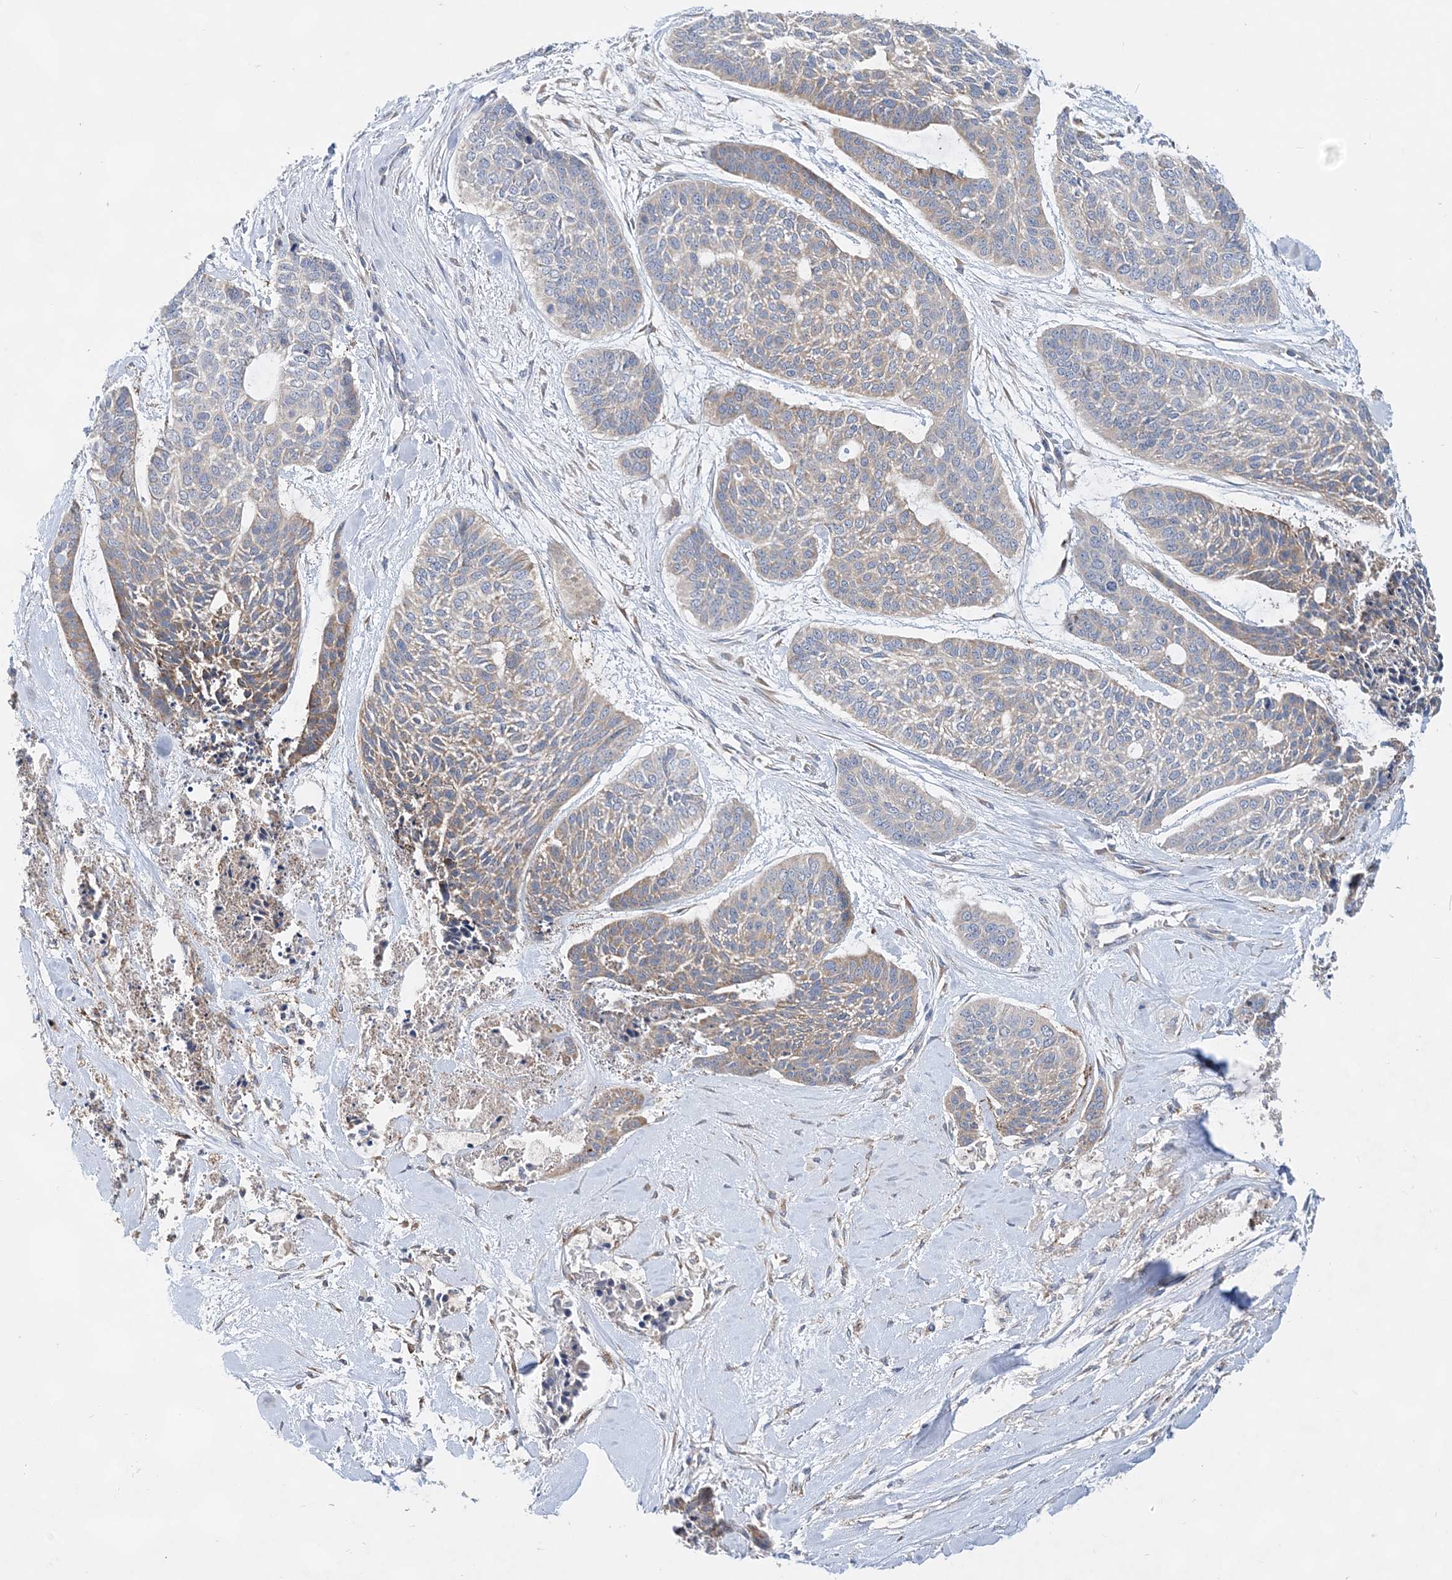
{"staining": {"intensity": "moderate", "quantity": "<25%", "location": "cytoplasmic/membranous"}, "tissue": "skin cancer", "cell_type": "Tumor cells", "image_type": "cancer", "snomed": [{"axis": "morphology", "description": "Basal cell carcinoma"}, {"axis": "topography", "description": "Skin"}], "caption": "Protein staining of skin basal cell carcinoma tissue reveals moderate cytoplasmic/membranous staining in approximately <25% of tumor cells.", "gene": "TRAPPC13", "patient": {"sex": "female", "age": 64}}